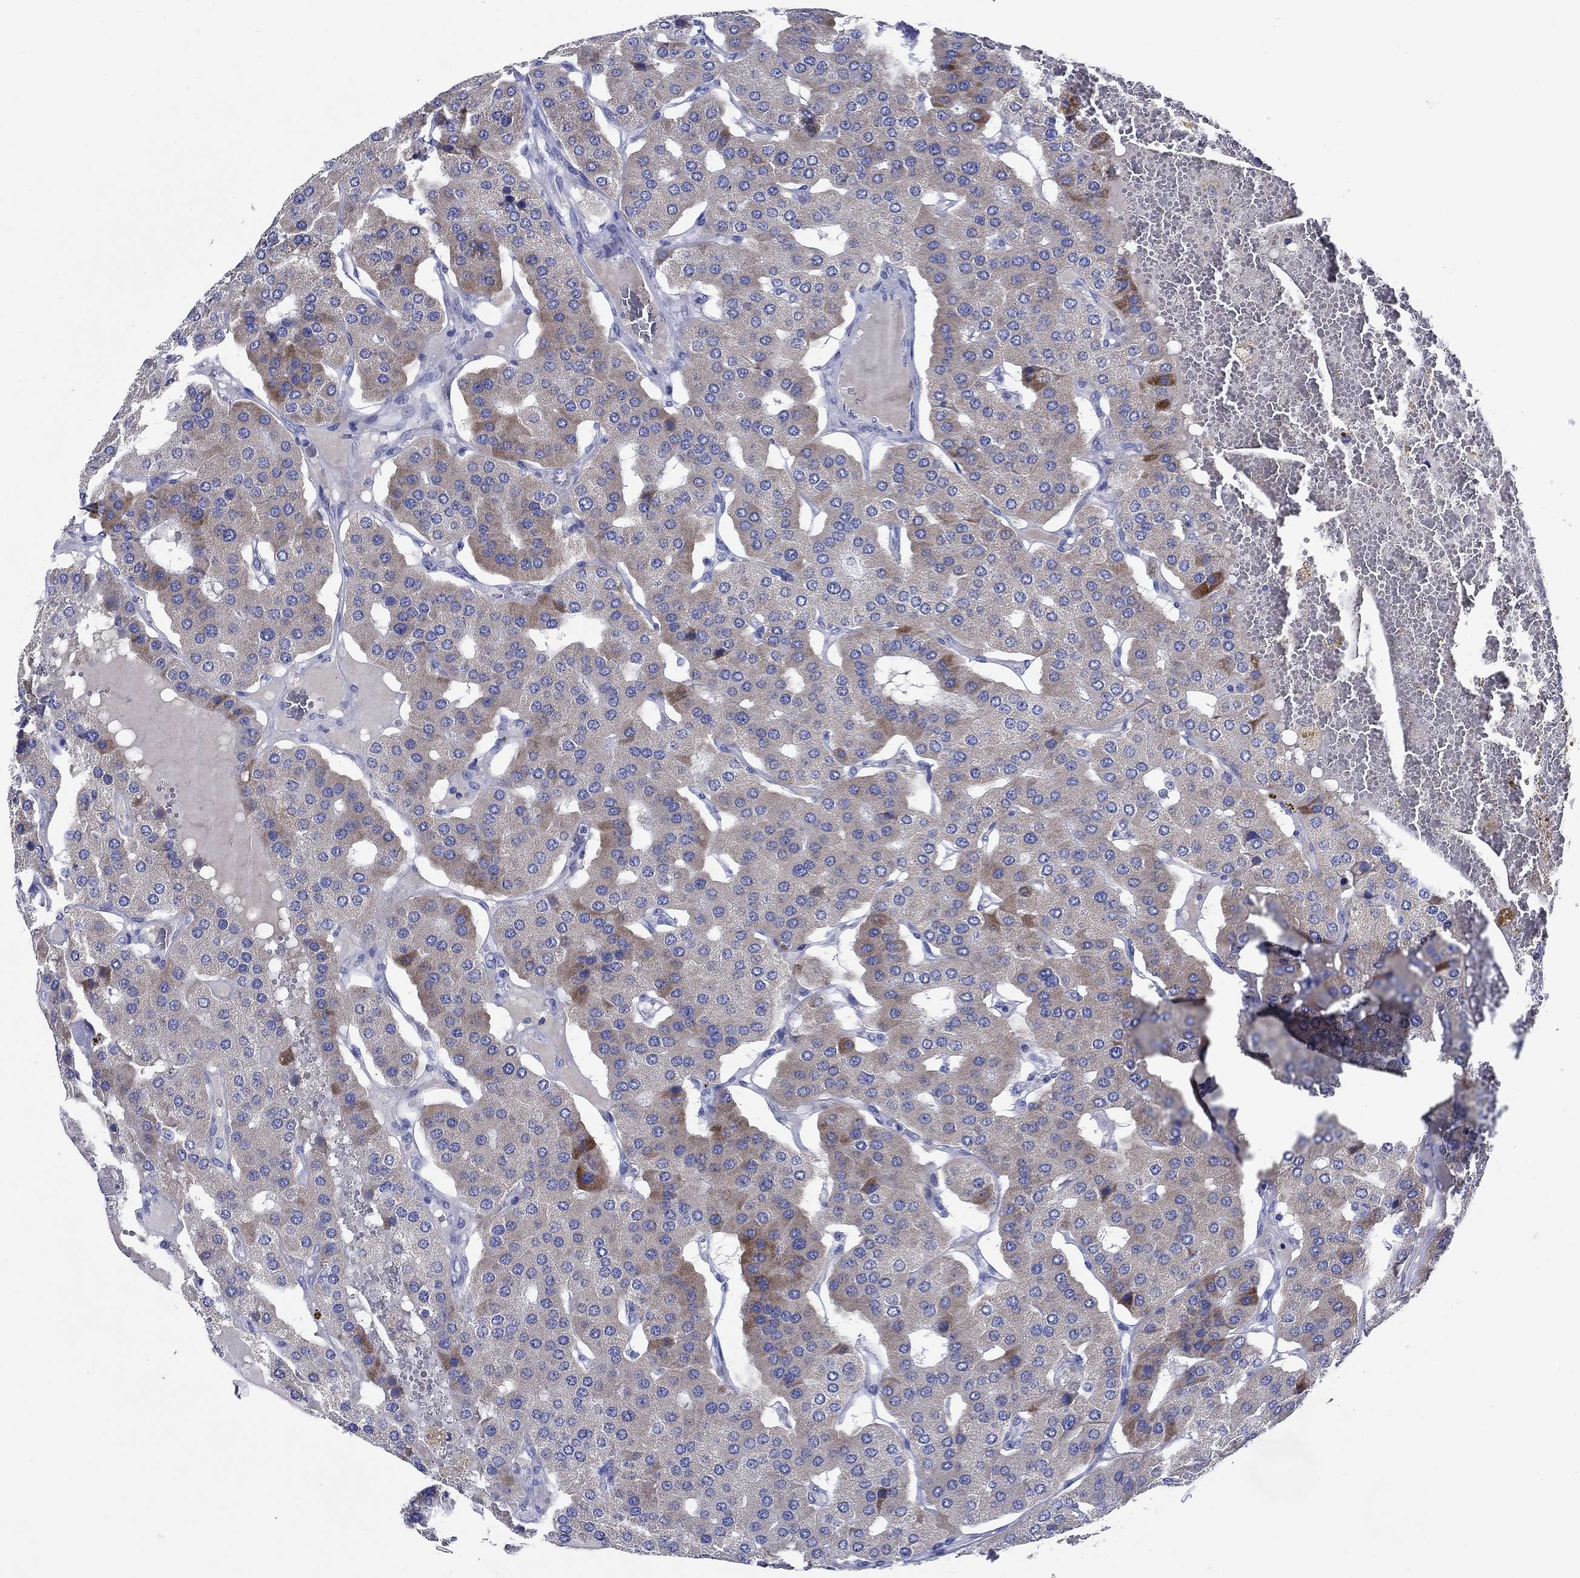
{"staining": {"intensity": "strong", "quantity": "<25%", "location": "cytoplasmic/membranous"}, "tissue": "parathyroid gland", "cell_type": "Glandular cells", "image_type": "normal", "snomed": [{"axis": "morphology", "description": "Normal tissue, NOS"}, {"axis": "morphology", "description": "Adenoma, NOS"}, {"axis": "topography", "description": "Parathyroid gland"}], "caption": "Benign parathyroid gland exhibits strong cytoplasmic/membranous expression in approximately <25% of glandular cells, visualized by immunohistochemistry. (Stains: DAB (3,3'-diaminobenzidine) in brown, nuclei in blue, Microscopy: brightfield microscopy at high magnification).", "gene": "ENSG00000251537", "patient": {"sex": "female", "age": 86}}